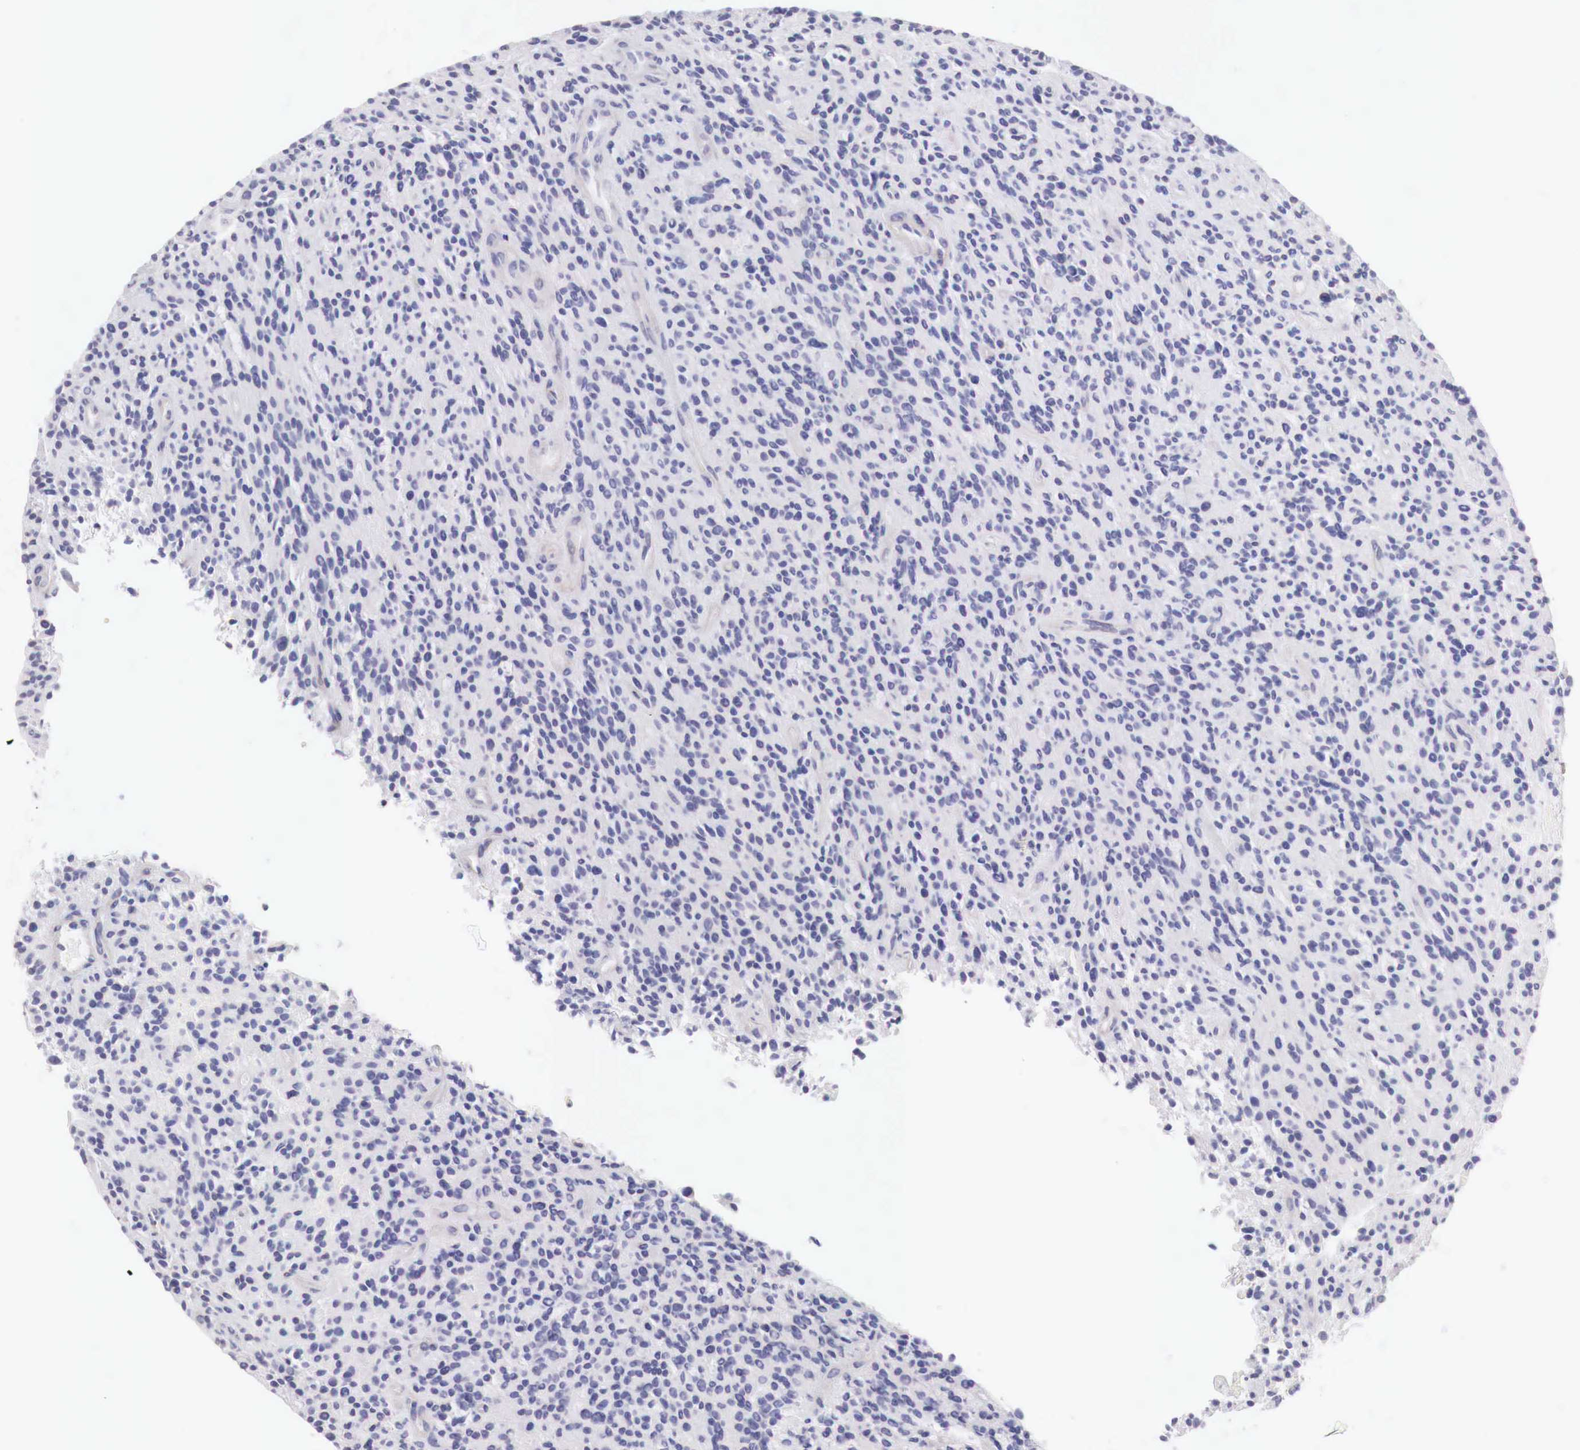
{"staining": {"intensity": "negative", "quantity": "none", "location": "none"}, "tissue": "glioma", "cell_type": "Tumor cells", "image_type": "cancer", "snomed": [{"axis": "morphology", "description": "Glioma, malignant, High grade"}, {"axis": "topography", "description": "Brain"}], "caption": "Tumor cells show no significant protein staining in malignant glioma (high-grade).", "gene": "RENBP", "patient": {"sex": "female", "age": 13}}